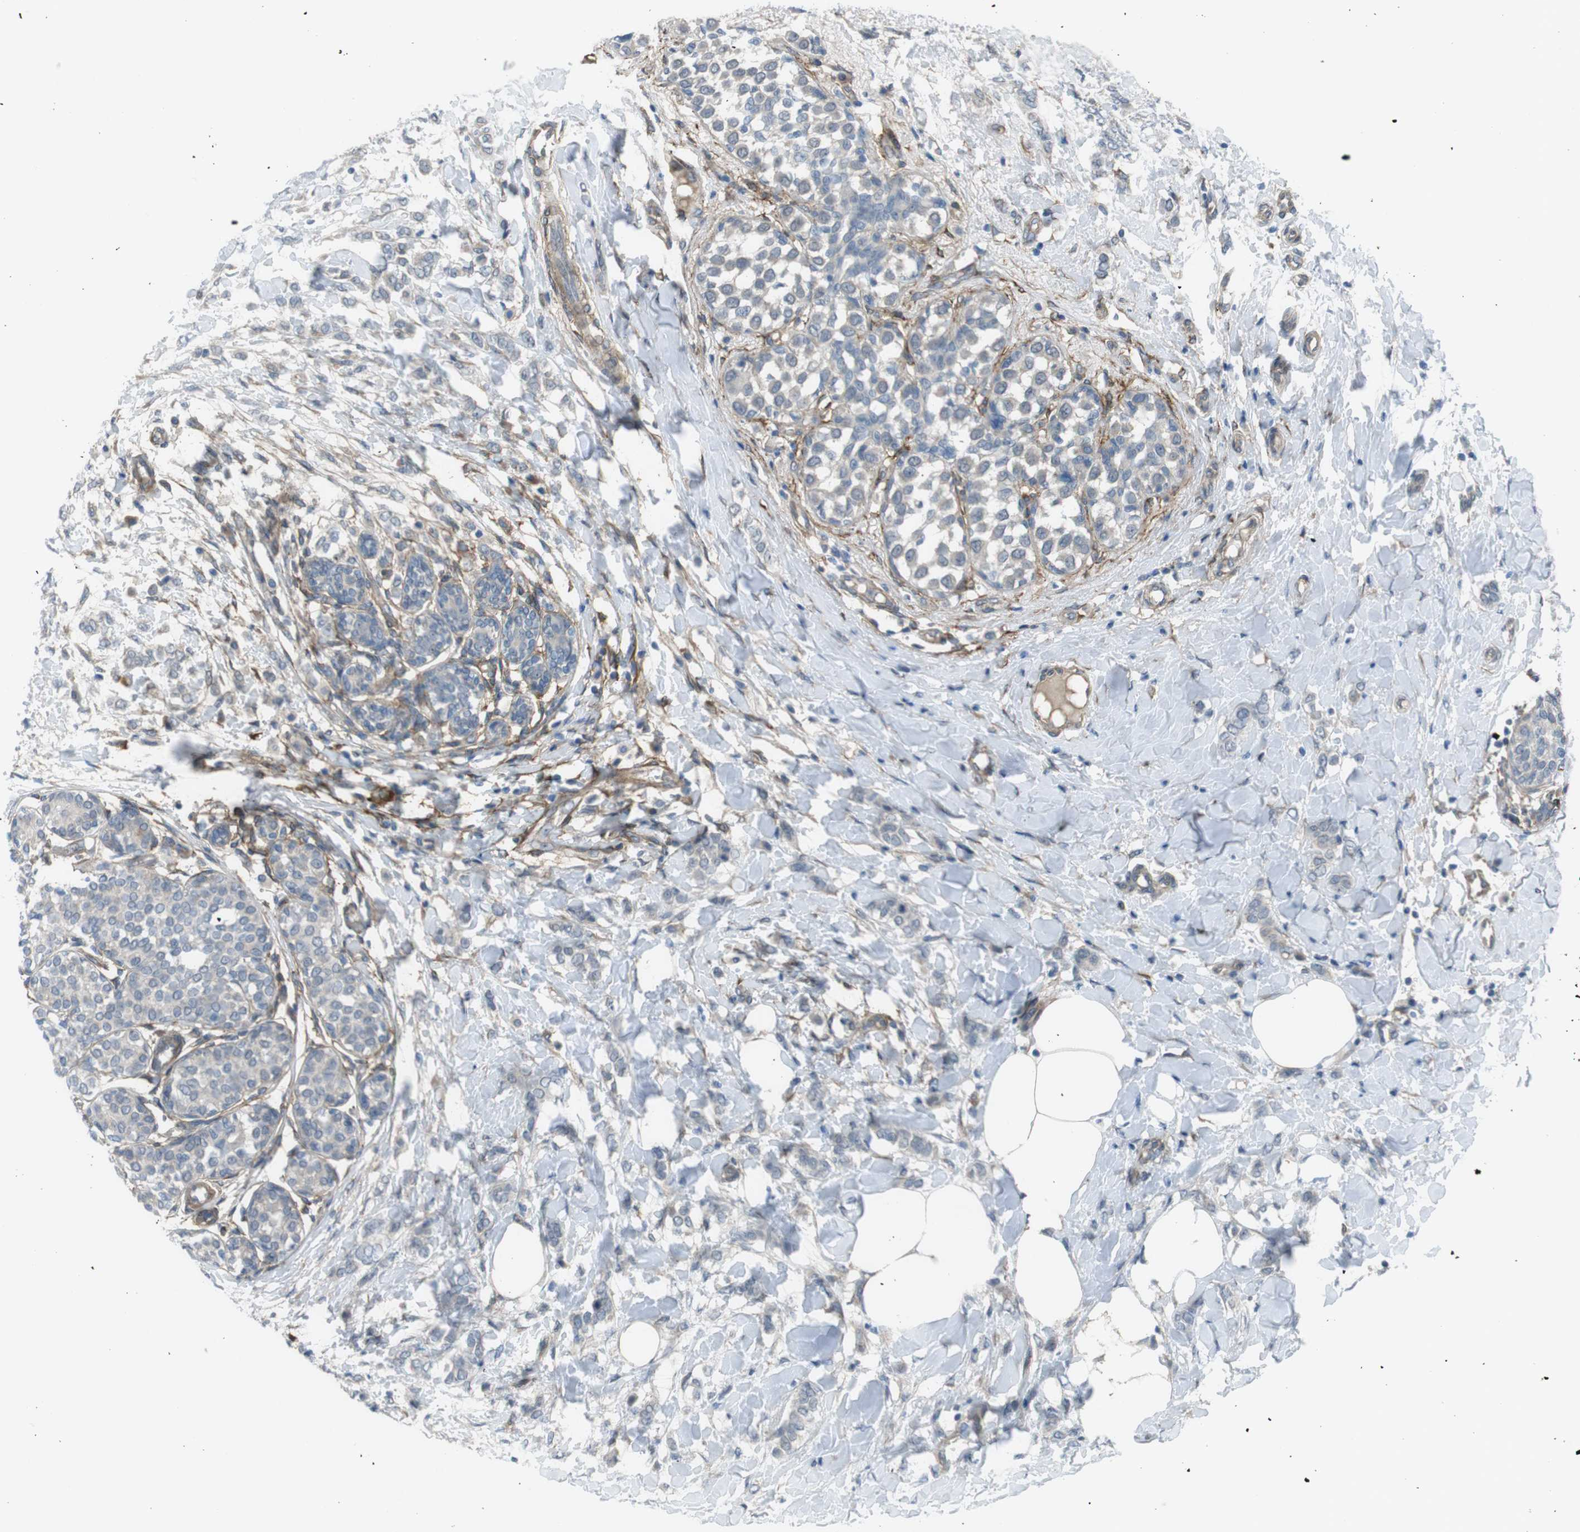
{"staining": {"intensity": "negative", "quantity": "none", "location": "none"}, "tissue": "breast cancer", "cell_type": "Tumor cells", "image_type": "cancer", "snomed": [{"axis": "morphology", "description": "Lobular carcinoma, in situ"}, {"axis": "morphology", "description": "Lobular carcinoma"}, {"axis": "topography", "description": "Breast"}], "caption": "IHC of human breast lobular carcinoma in situ demonstrates no expression in tumor cells. (Immunohistochemistry, brightfield microscopy, high magnification).", "gene": "ANK2", "patient": {"sex": "female", "age": 41}}